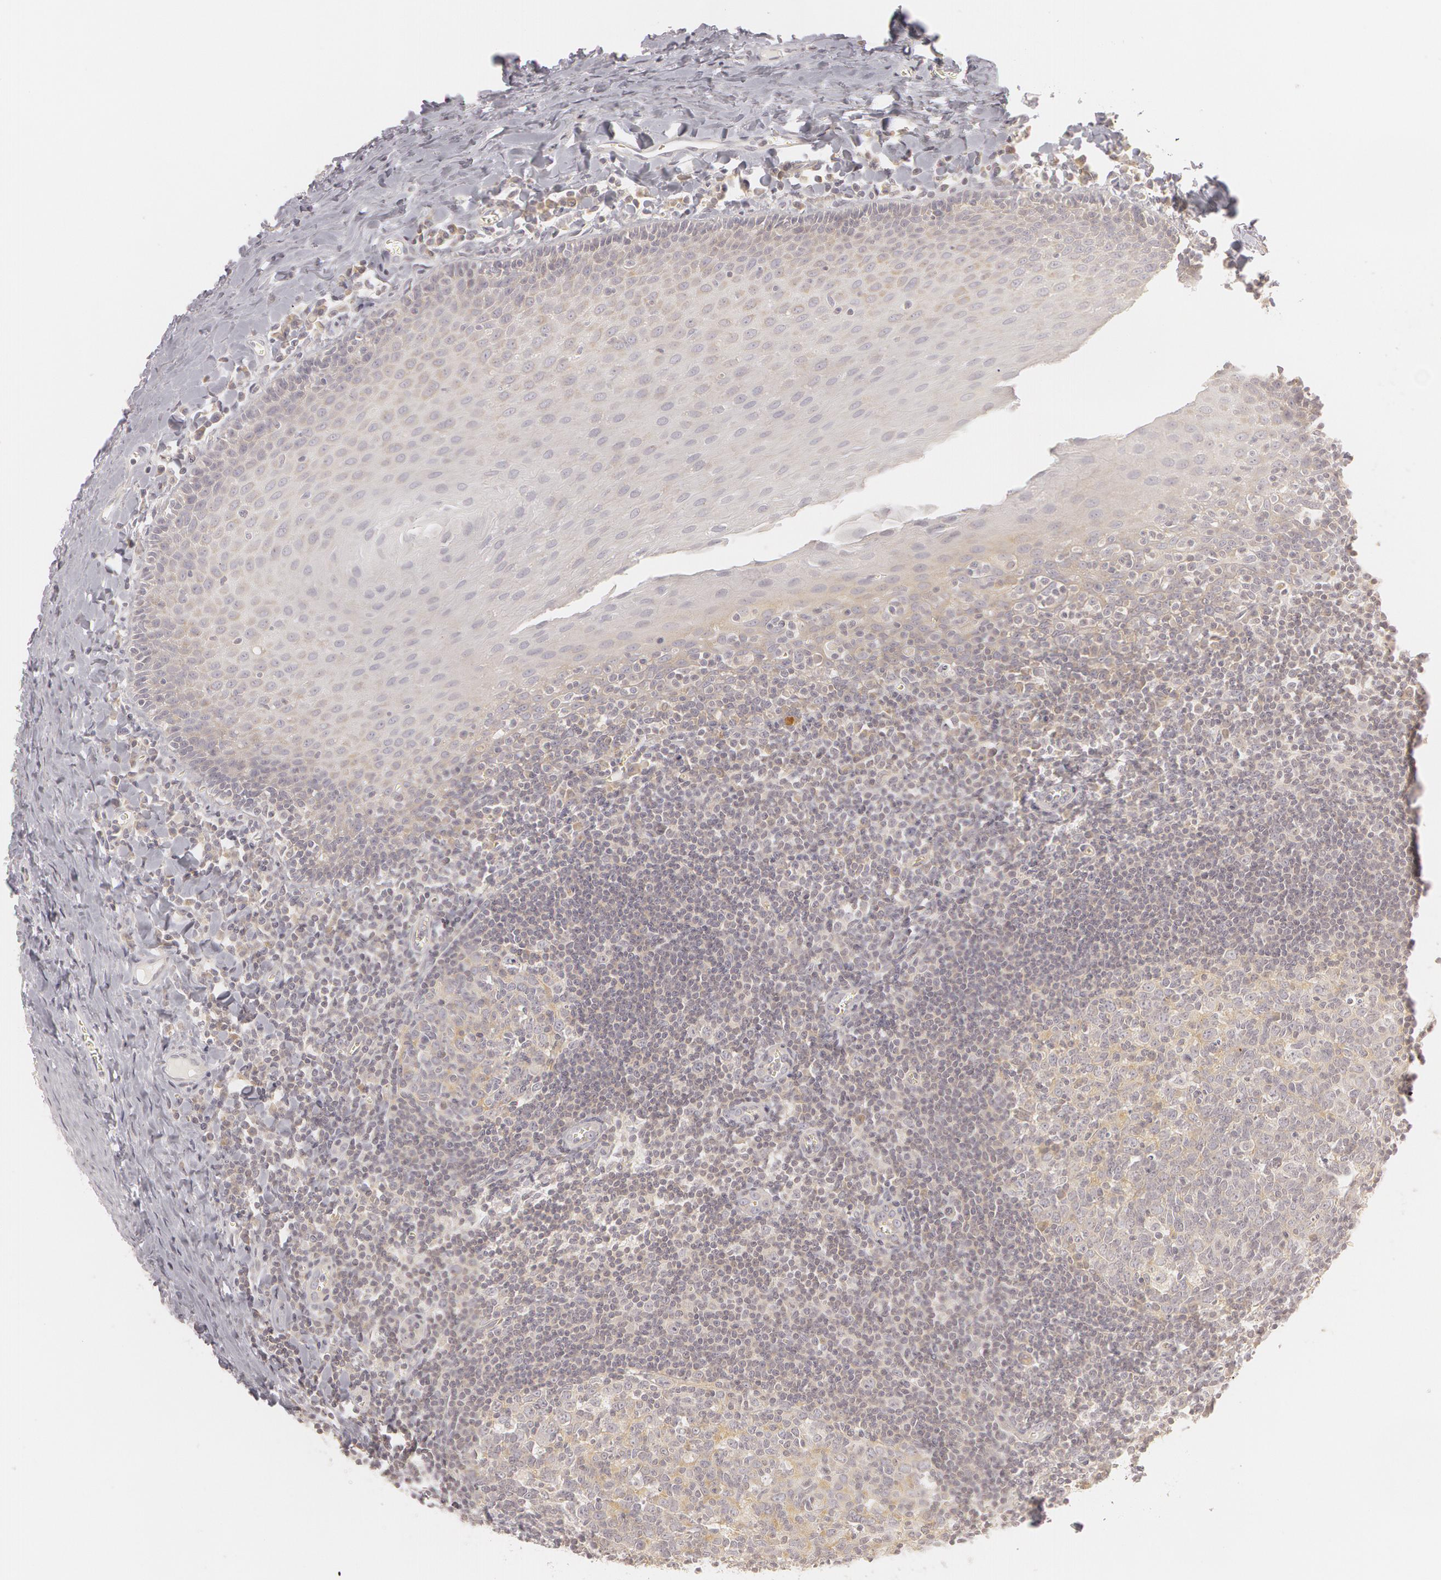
{"staining": {"intensity": "weak", "quantity": "<25%", "location": "cytoplasmic/membranous"}, "tissue": "oral mucosa", "cell_type": "Squamous epithelial cells", "image_type": "normal", "snomed": [{"axis": "morphology", "description": "Normal tissue, NOS"}, {"axis": "topography", "description": "Oral tissue"}], "caption": "Immunohistochemical staining of normal human oral mucosa reveals no significant staining in squamous epithelial cells. (Brightfield microscopy of DAB immunohistochemistry (IHC) at high magnification).", "gene": "RALGAPA1", "patient": {"sex": "male", "age": 20}}